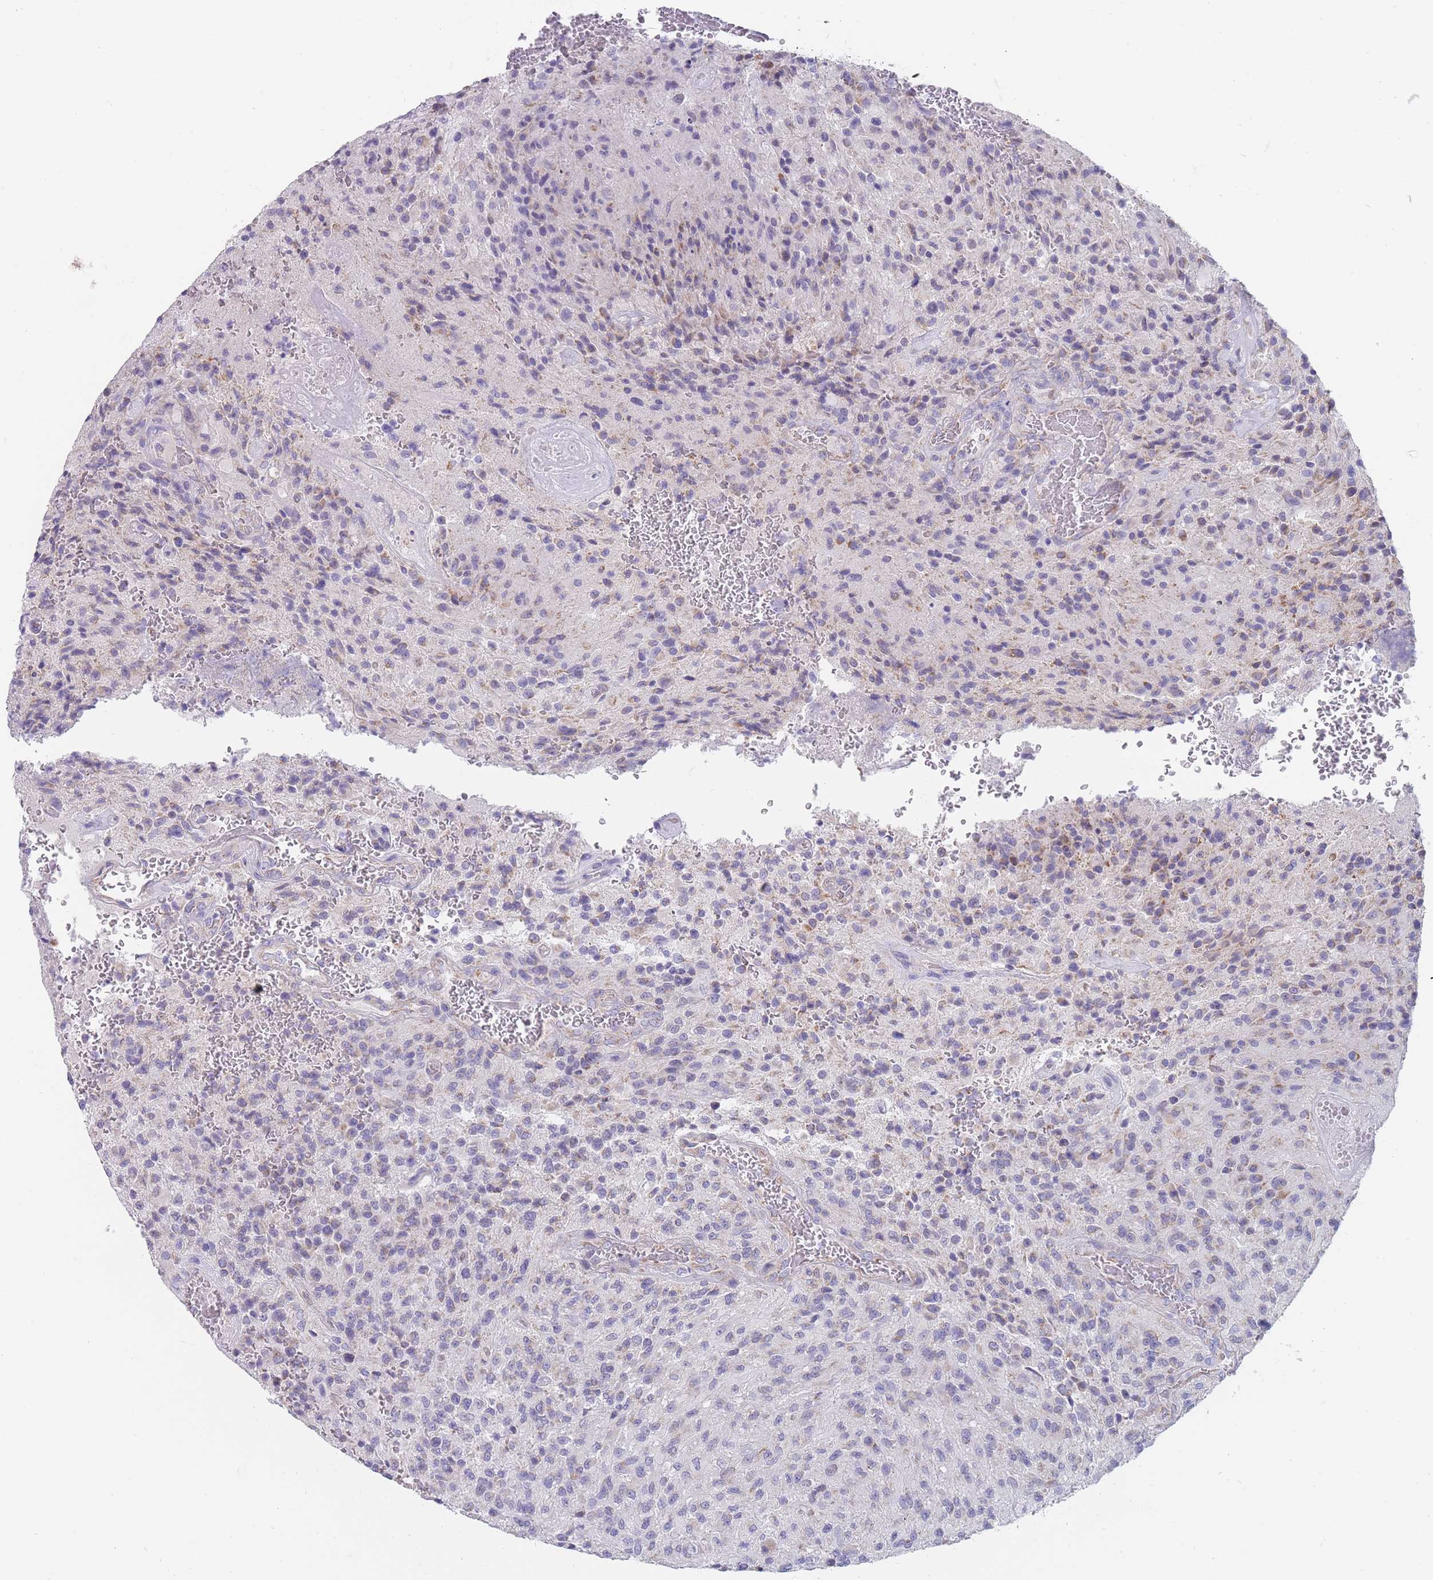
{"staining": {"intensity": "moderate", "quantity": "<25%", "location": "cytoplasmic/membranous"}, "tissue": "glioma", "cell_type": "Tumor cells", "image_type": "cancer", "snomed": [{"axis": "morphology", "description": "Normal tissue, NOS"}, {"axis": "morphology", "description": "Glioma, malignant, High grade"}, {"axis": "topography", "description": "Cerebral cortex"}], "caption": "Immunohistochemistry histopathology image of neoplastic tissue: human glioma stained using IHC exhibits low levels of moderate protein expression localized specifically in the cytoplasmic/membranous of tumor cells, appearing as a cytoplasmic/membranous brown color.", "gene": "MRPS14", "patient": {"sex": "male", "age": 56}}